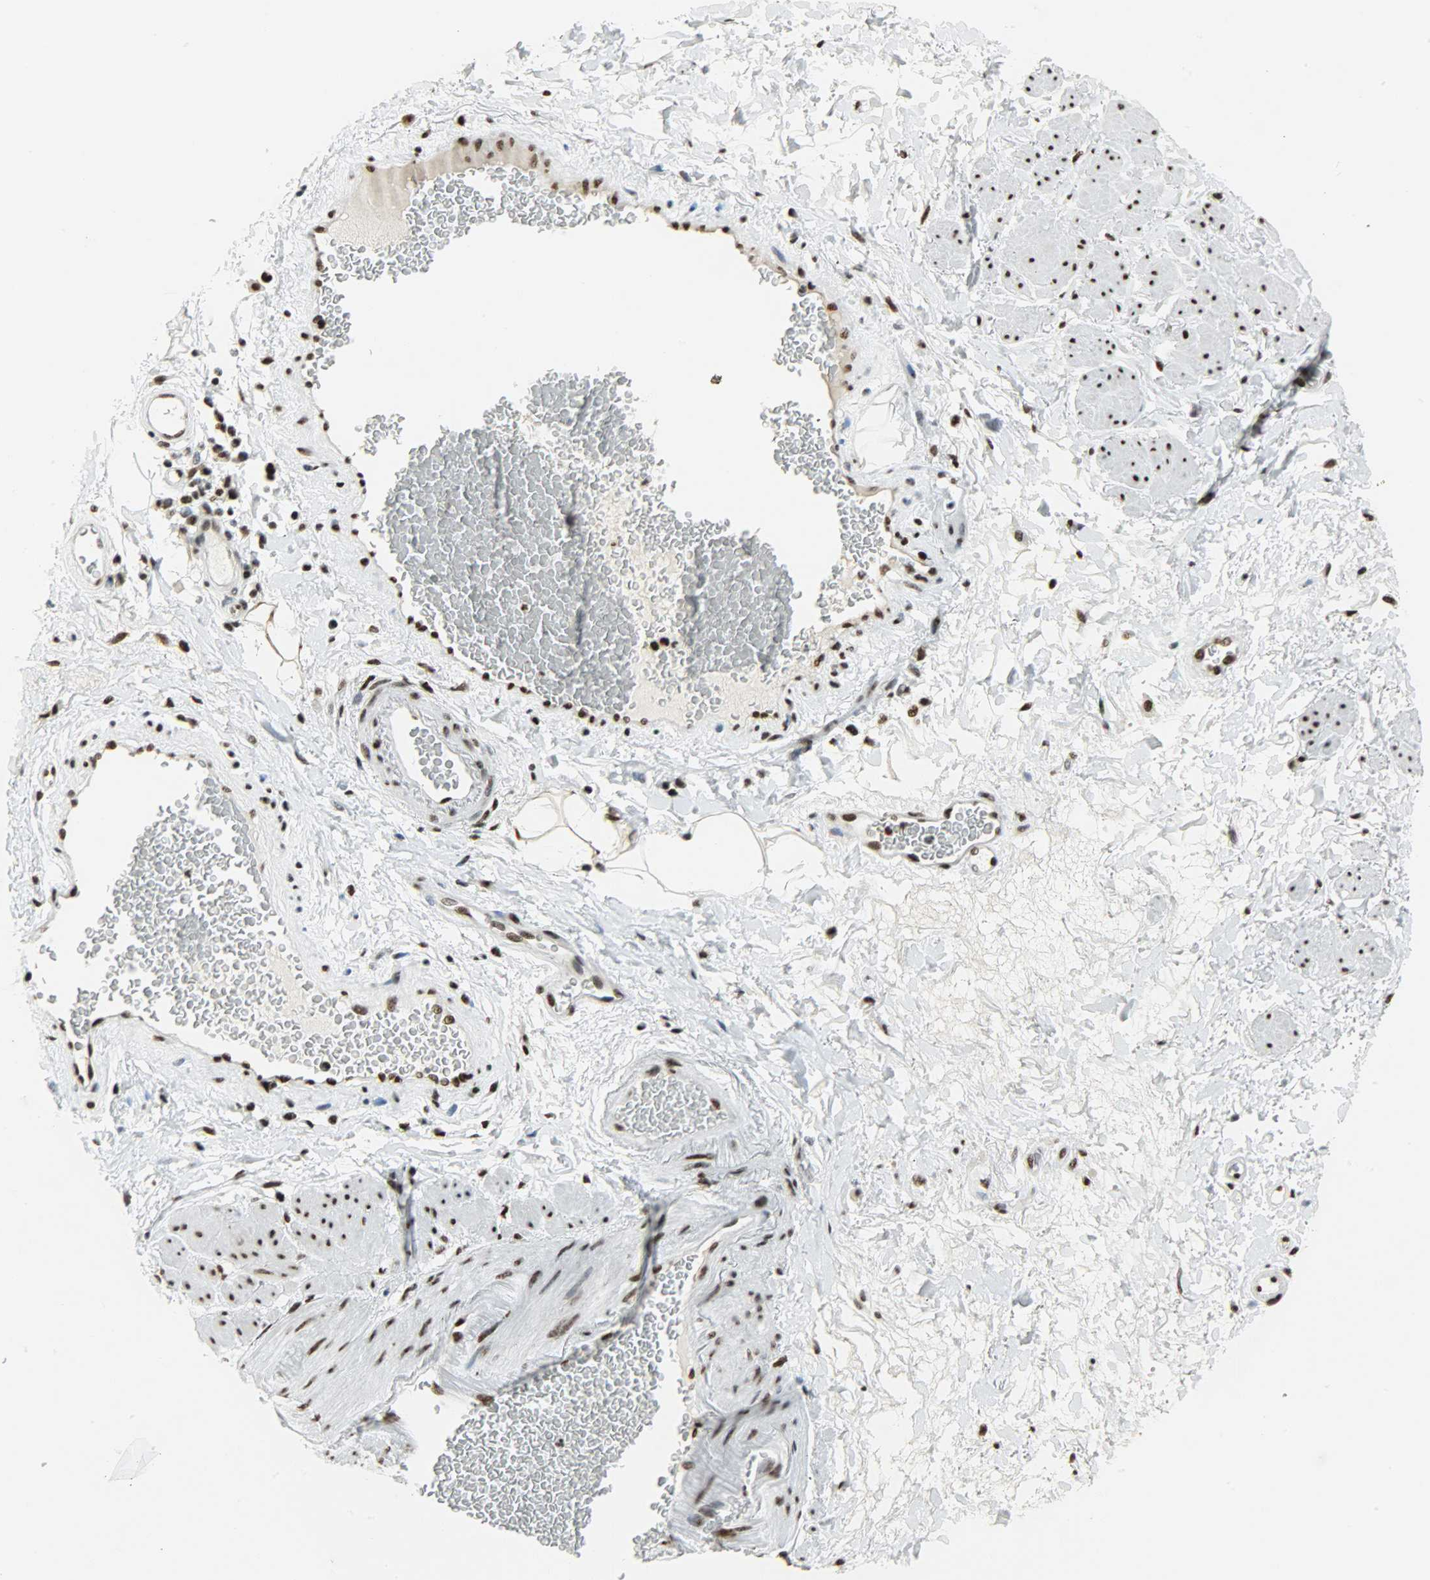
{"staining": {"intensity": "strong", "quantity": ">75%", "location": "nuclear"}, "tissue": "adipose tissue", "cell_type": "Adipocytes", "image_type": "normal", "snomed": [{"axis": "morphology", "description": "Normal tissue, NOS"}, {"axis": "topography", "description": "Soft tissue"}, {"axis": "topography", "description": "Peripheral nerve tissue"}], "caption": "Protein analysis of normal adipose tissue demonstrates strong nuclear expression in approximately >75% of adipocytes.", "gene": "SNRPA", "patient": {"sex": "female", "age": 71}}